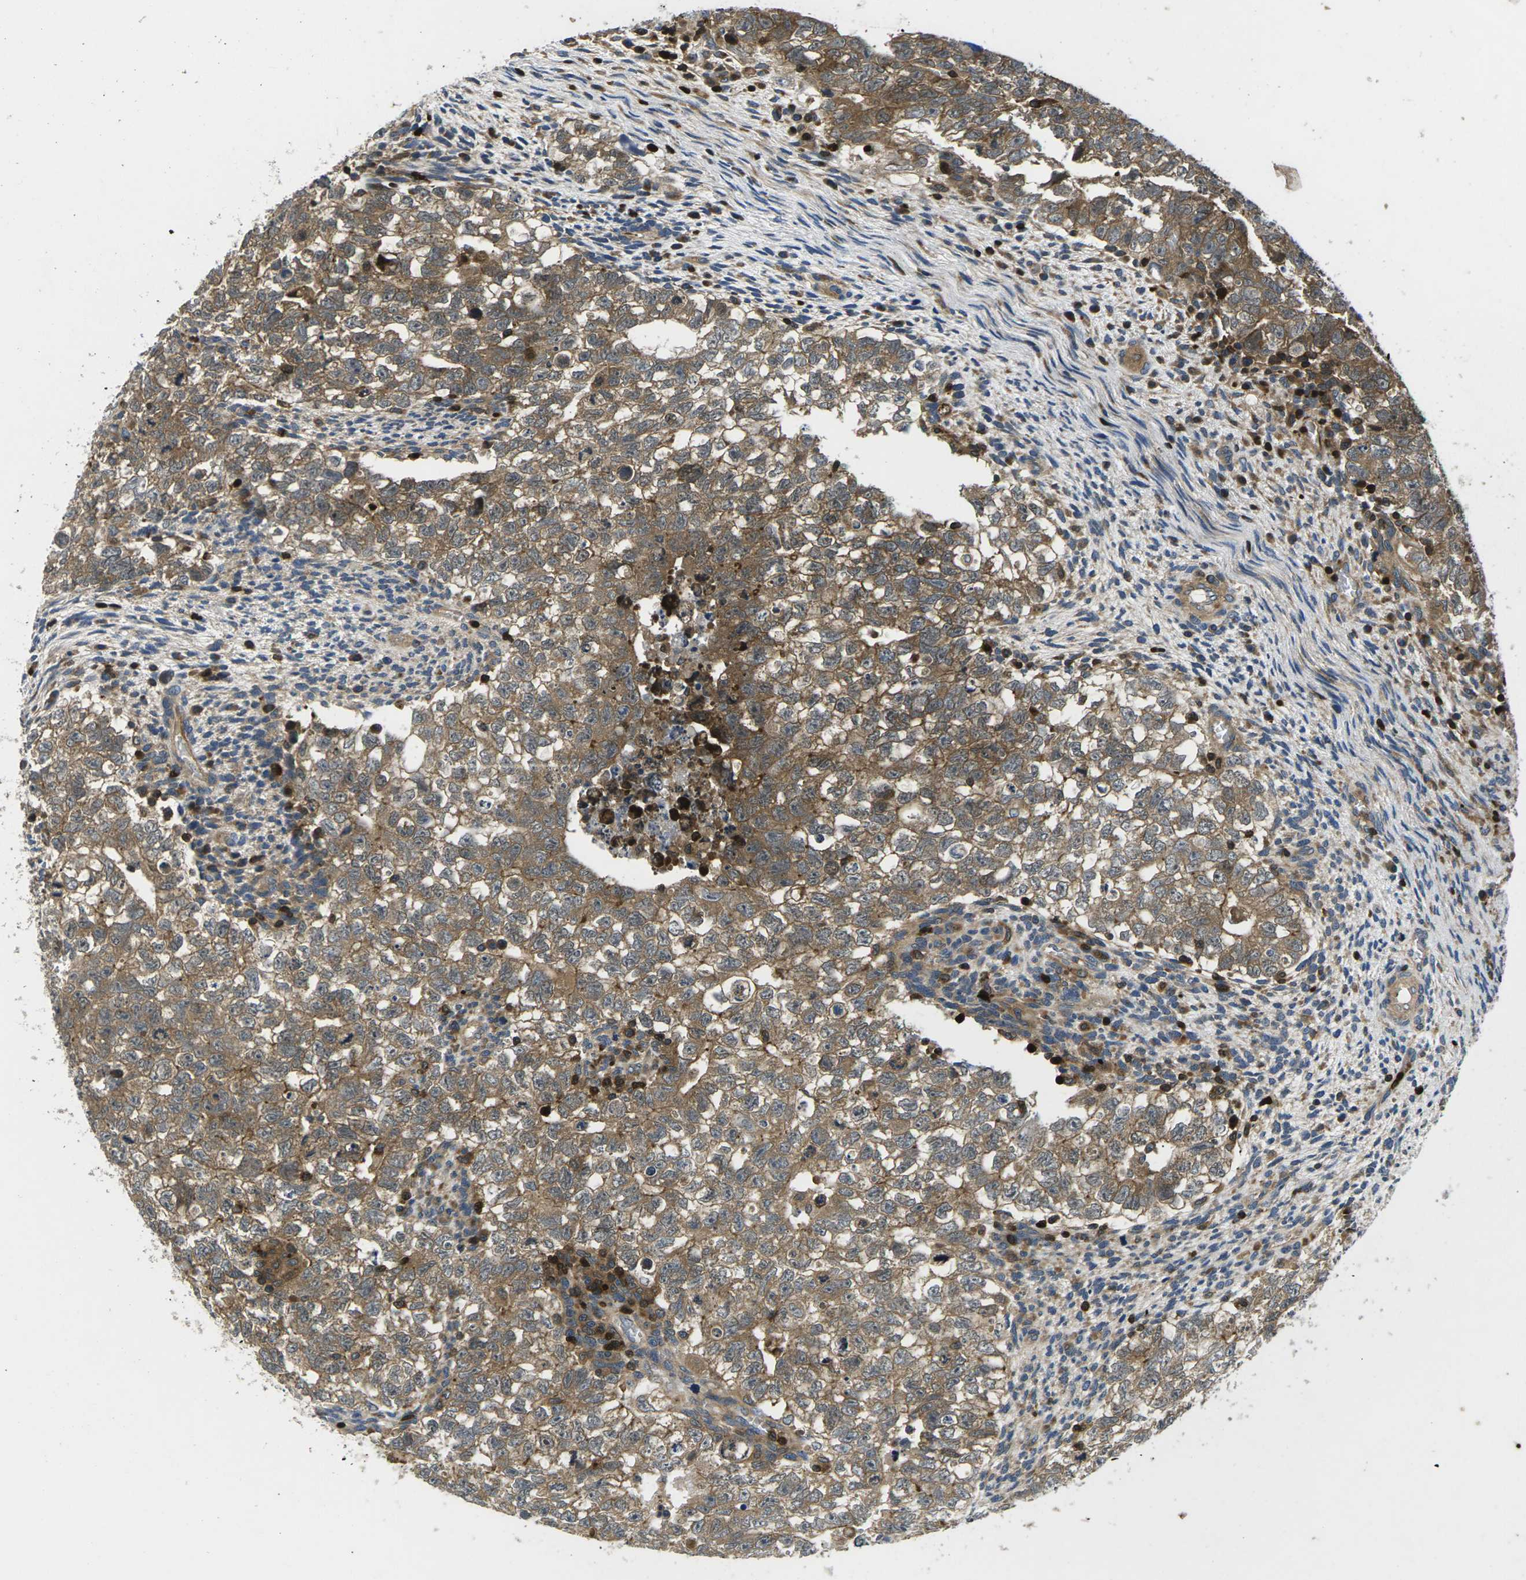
{"staining": {"intensity": "moderate", "quantity": ">75%", "location": "cytoplasmic/membranous"}, "tissue": "testis cancer", "cell_type": "Tumor cells", "image_type": "cancer", "snomed": [{"axis": "morphology", "description": "Seminoma, NOS"}, {"axis": "morphology", "description": "Carcinoma, Embryonal, NOS"}, {"axis": "topography", "description": "Testis"}], "caption": "Protein staining demonstrates moderate cytoplasmic/membranous positivity in approximately >75% of tumor cells in testis embryonal carcinoma.", "gene": "PLCE1", "patient": {"sex": "male", "age": 38}}